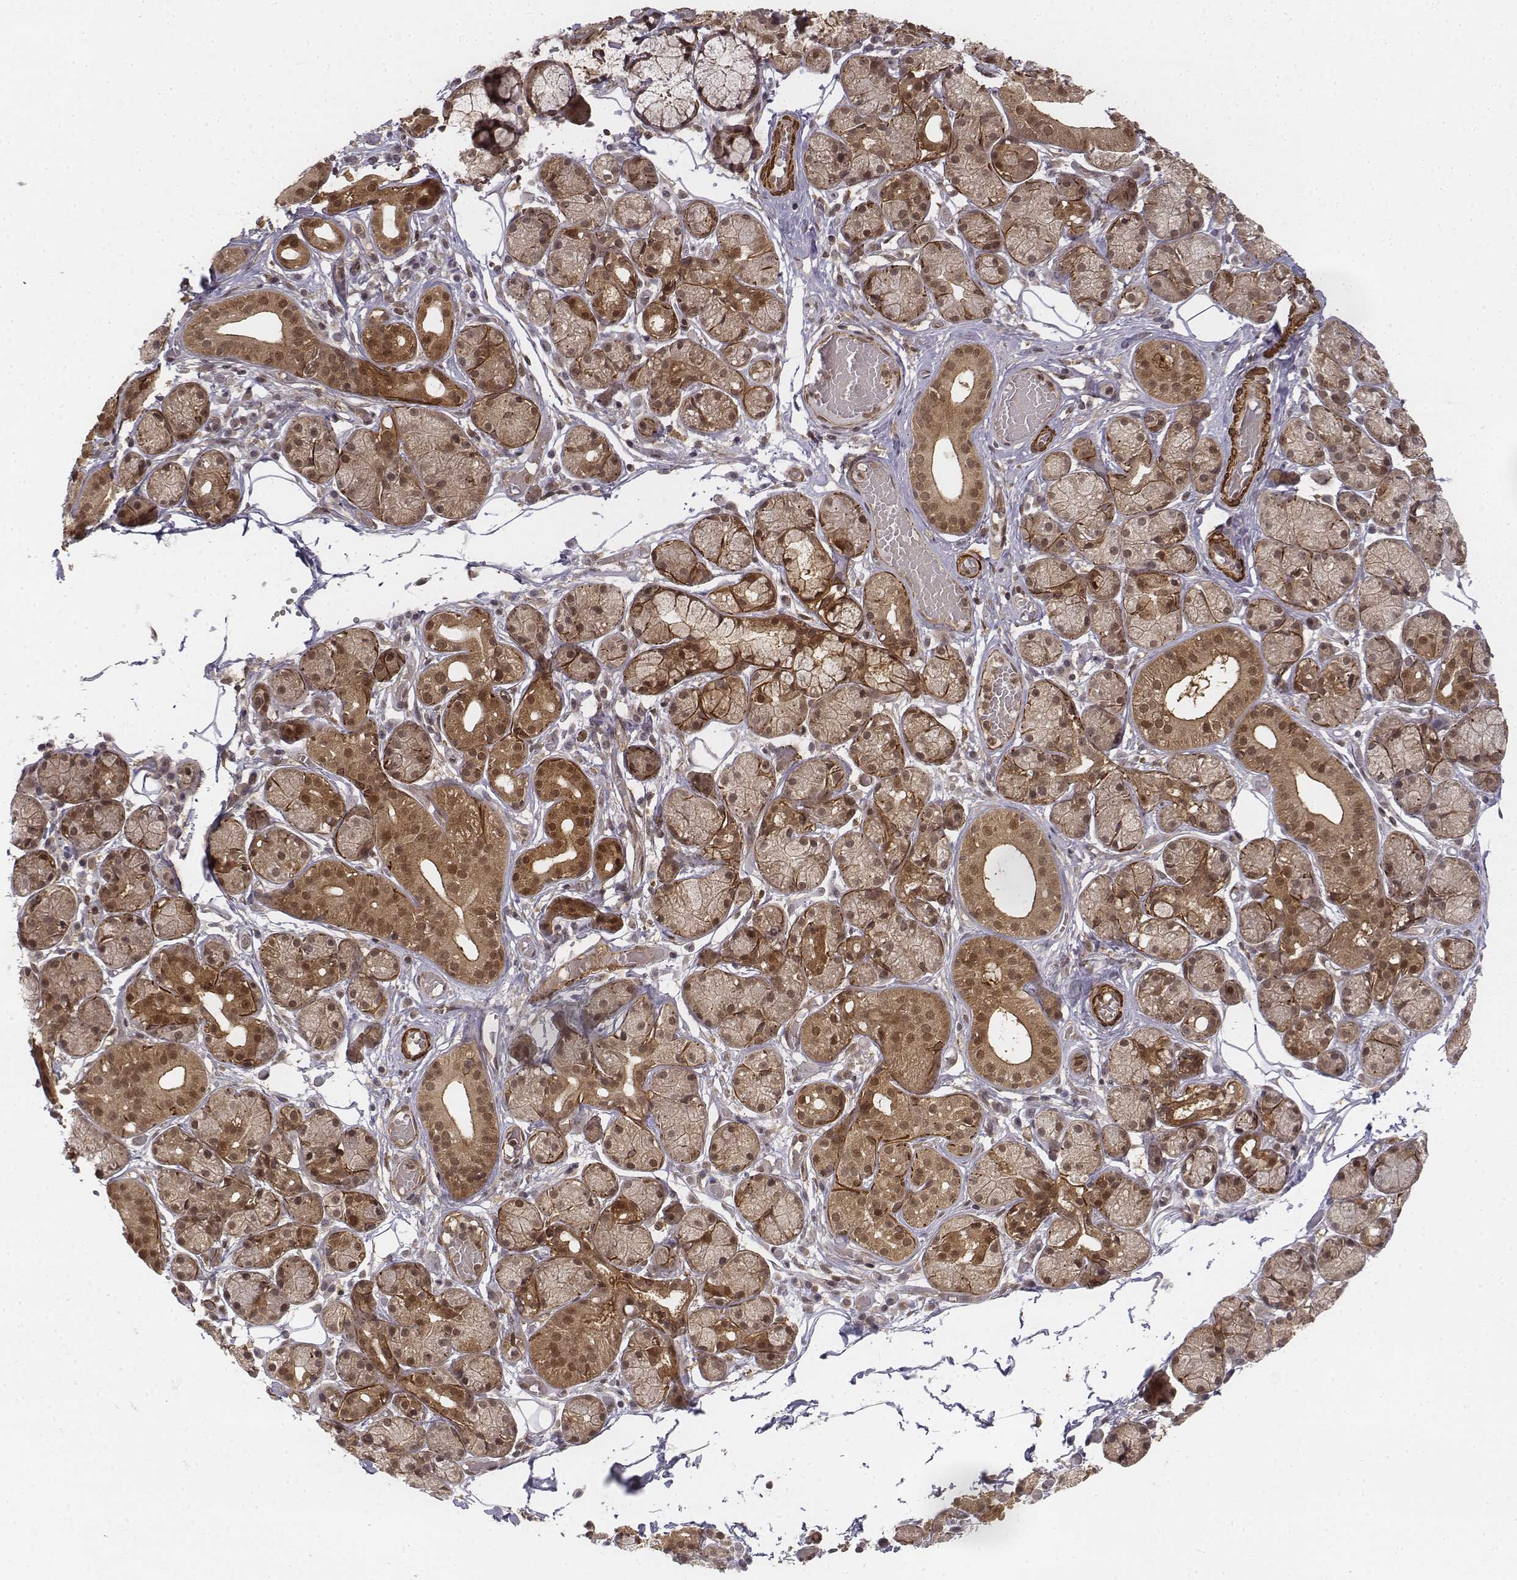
{"staining": {"intensity": "weak", "quantity": ">75%", "location": "cytoplasmic/membranous,nuclear"}, "tissue": "salivary gland", "cell_type": "Glandular cells", "image_type": "normal", "snomed": [{"axis": "morphology", "description": "Normal tissue, NOS"}, {"axis": "topography", "description": "Salivary gland"}, {"axis": "topography", "description": "Peripheral nerve tissue"}], "caption": "High-magnification brightfield microscopy of normal salivary gland stained with DAB (brown) and counterstained with hematoxylin (blue). glandular cells exhibit weak cytoplasmic/membranous,nuclear positivity is present in about>75% of cells. Nuclei are stained in blue.", "gene": "ZFYVE19", "patient": {"sex": "male", "age": 71}}